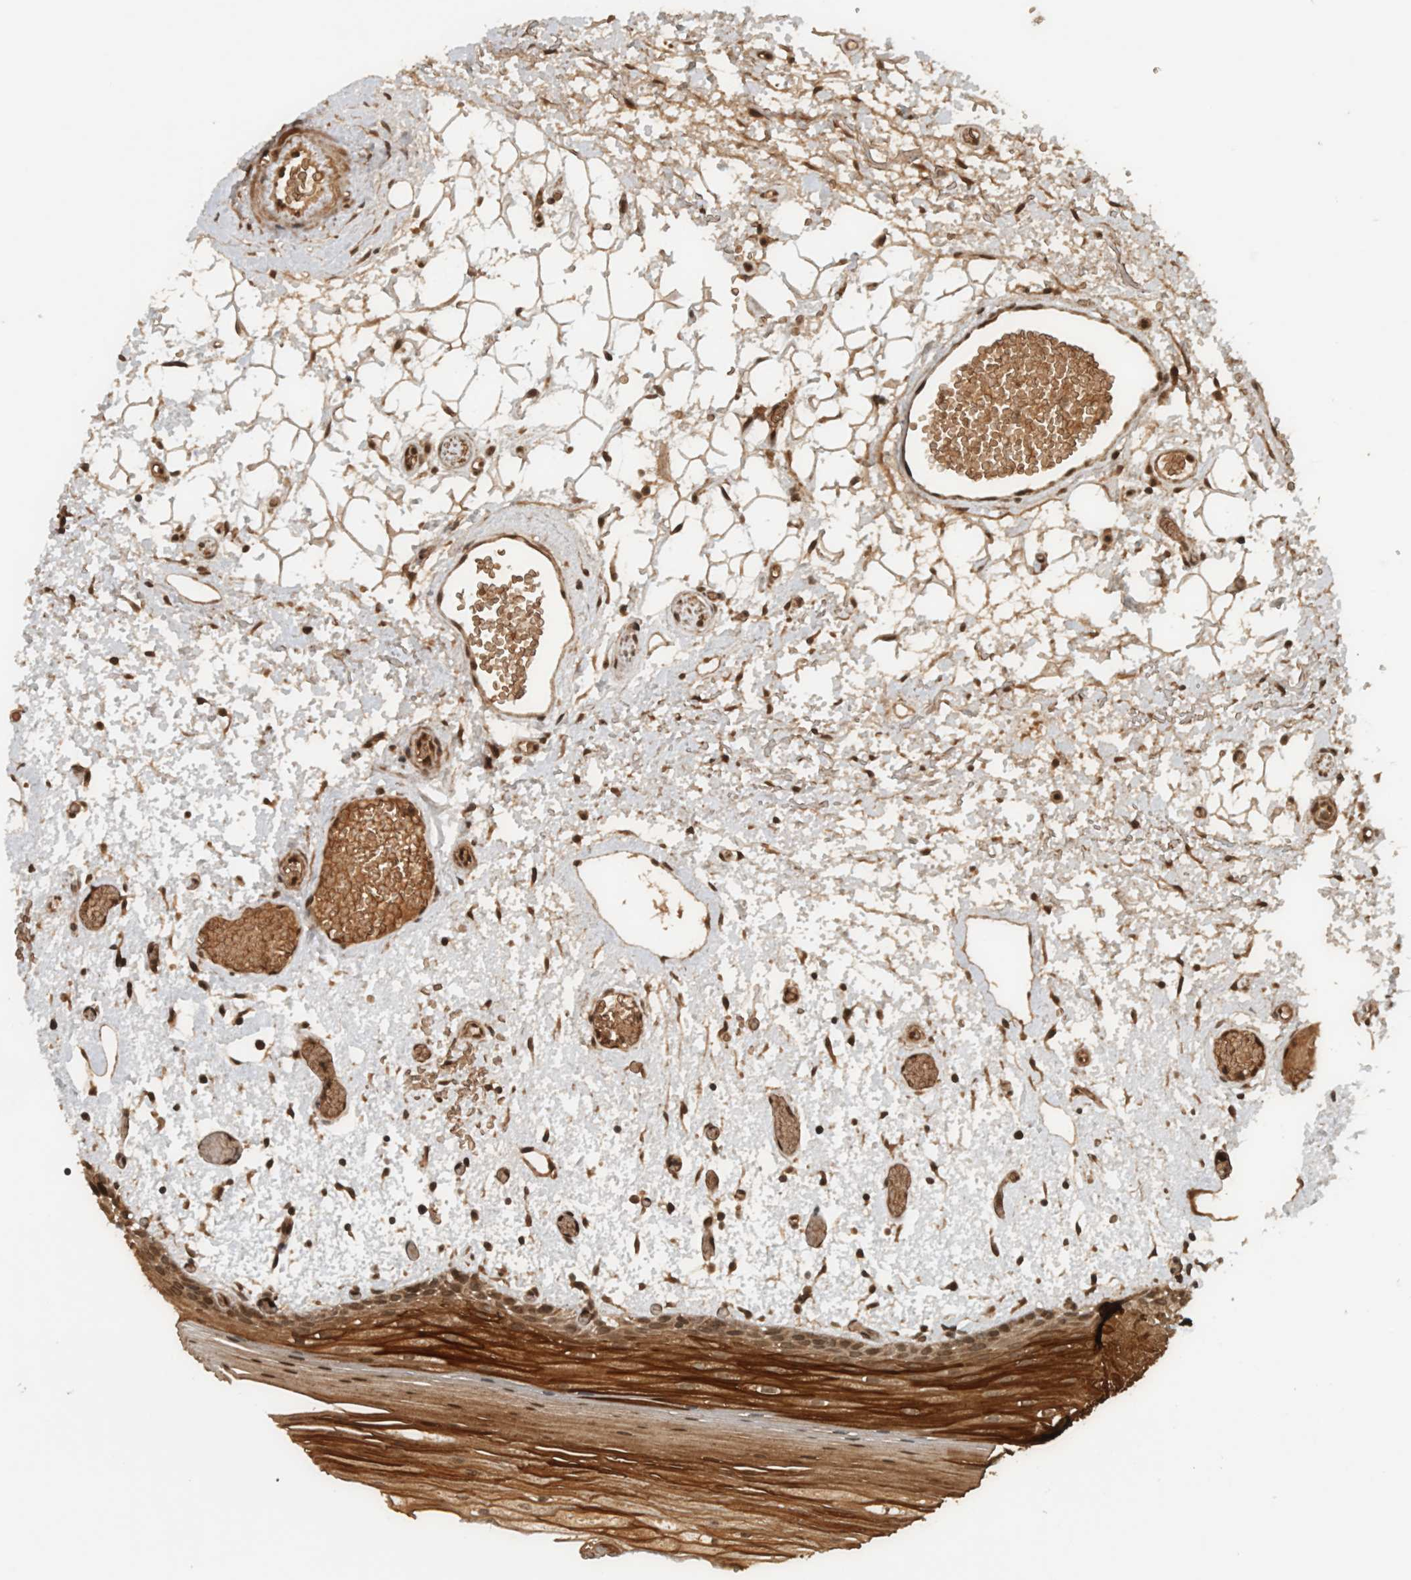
{"staining": {"intensity": "strong", "quantity": ">75%", "location": "cytoplasmic/membranous,nuclear"}, "tissue": "oral mucosa", "cell_type": "Squamous epithelial cells", "image_type": "normal", "snomed": [{"axis": "morphology", "description": "Normal tissue, NOS"}, {"axis": "topography", "description": "Oral tissue"}], "caption": "A high-resolution micrograph shows IHC staining of unremarkable oral mucosa, which reveals strong cytoplasmic/membranous,nuclear expression in about >75% of squamous epithelial cells.", "gene": "CNTROB", "patient": {"sex": "male", "age": 52}}